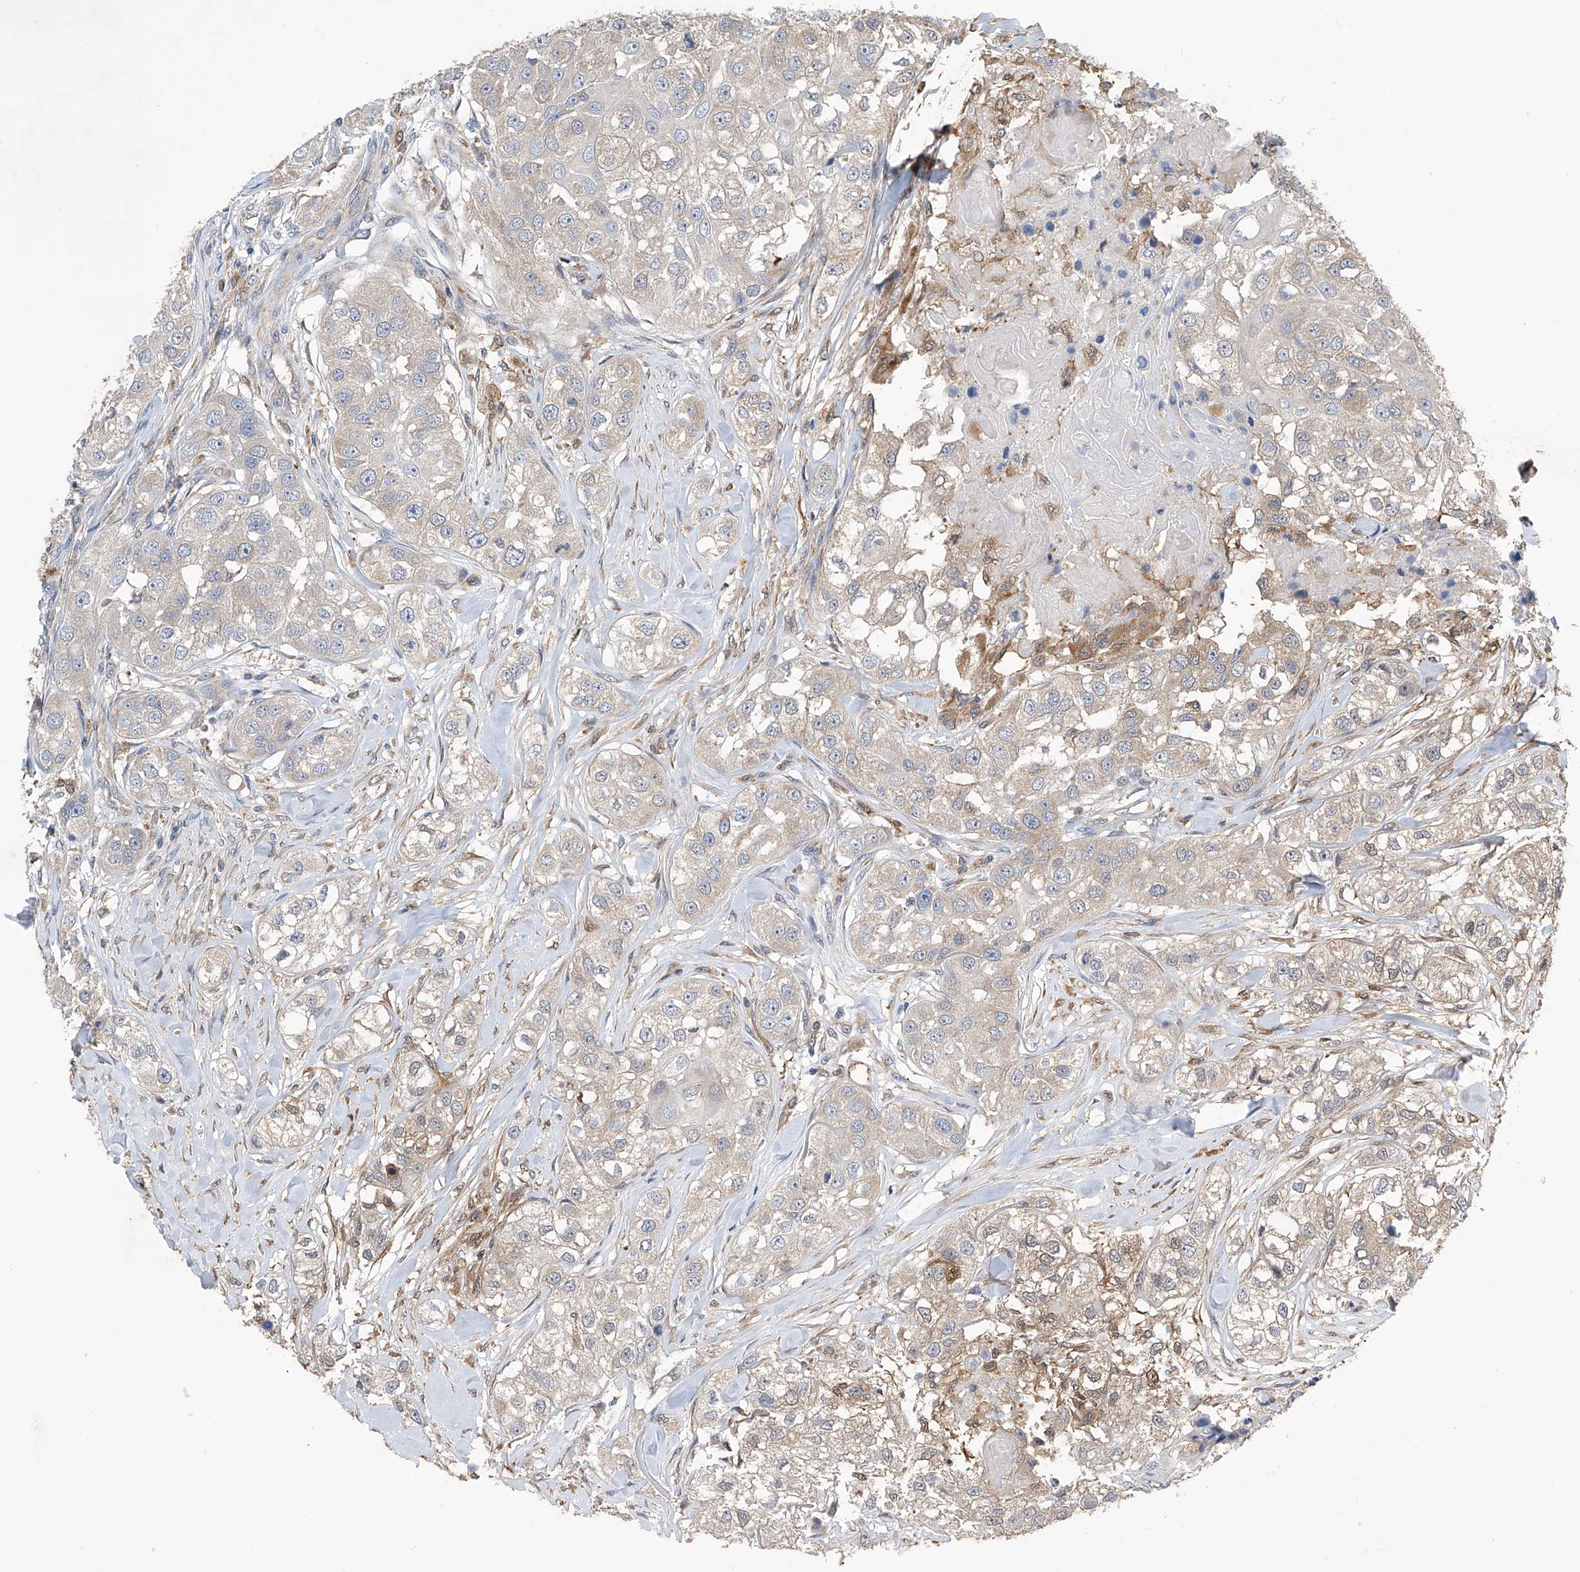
{"staining": {"intensity": "weak", "quantity": "<25%", "location": "cytoplasmic/membranous"}, "tissue": "head and neck cancer", "cell_type": "Tumor cells", "image_type": "cancer", "snomed": [{"axis": "morphology", "description": "Normal tissue, NOS"}, {"axis": "morphology", "description": "Squamous cell carcinoma, NOS"}, {"axis": "topography", "description": "Skeletal muscle"}, {"axis": "topography", "description": "Head-Neck"}], "caption": "Immunohistochemistry (IHC) of human squamous cell carcinoma (head and neck) displays no staining in tumor cells. (Stains: DAB immunohistochemistry (IHC) with hematoxylin counter stain, Microscopy: brightfield microscopy at high magnification).", "gene": "SPATA20", "patient": {"sex": "male", "age": 51}}